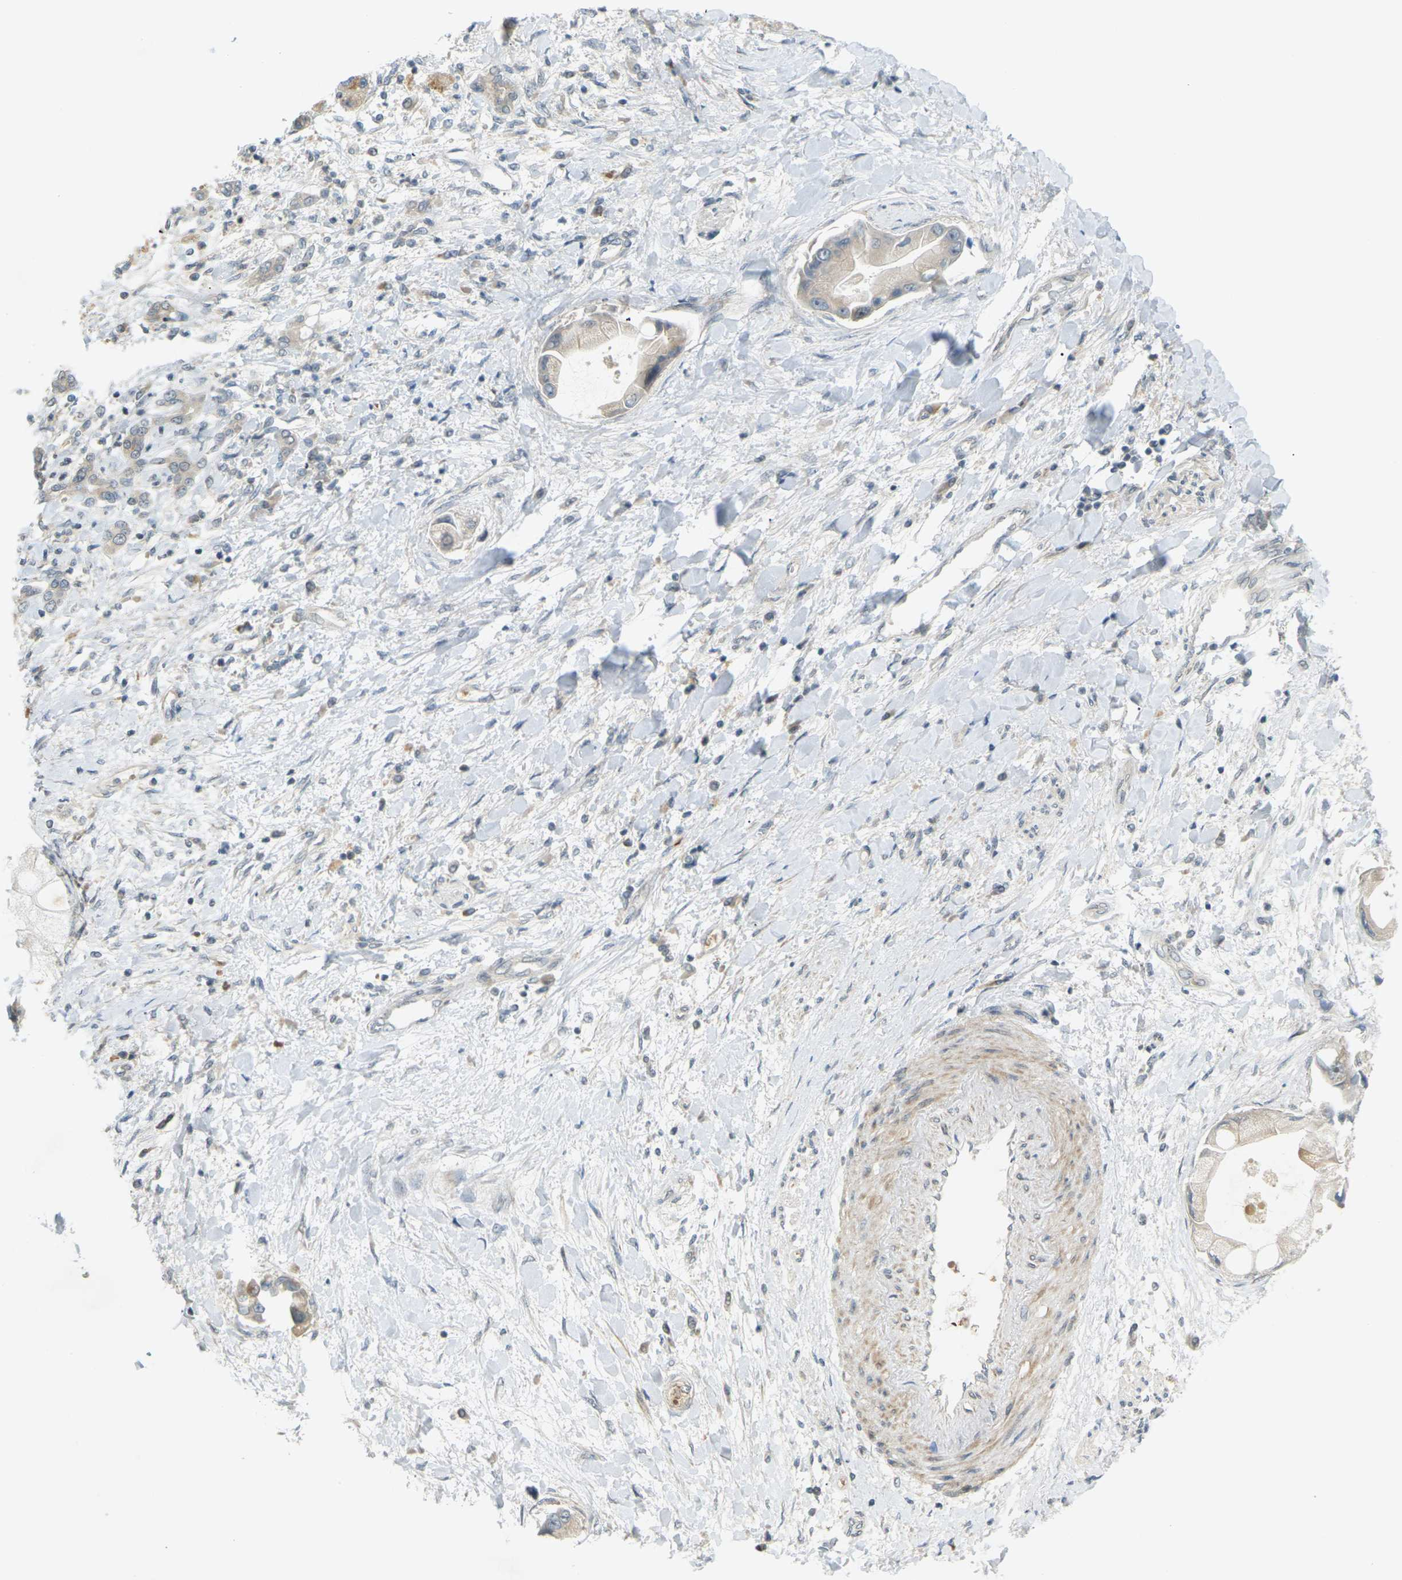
{"staining": {"intensity": "weak", "quantity": ">75%", "location": "cytoplasmic/membranous"}, "tissue": "liver cancer", "cell_type": "Tumor cells", "image_type": "cancer", "snomed": [{"axis": "morphology", "description": "Cholangiocarcinoma"}, {"axis": "topography", "description": "Liver"}], "caption": "Weak cytoplasmic/membranous expression is identified in approximately >75% of tumor cells in cholangiocarcinoma (liver). (Brightfield microscopy of DAB IHC at high magnification).", "gene": "SOCS6", "patient": {"sex": "male", "age": 50}}